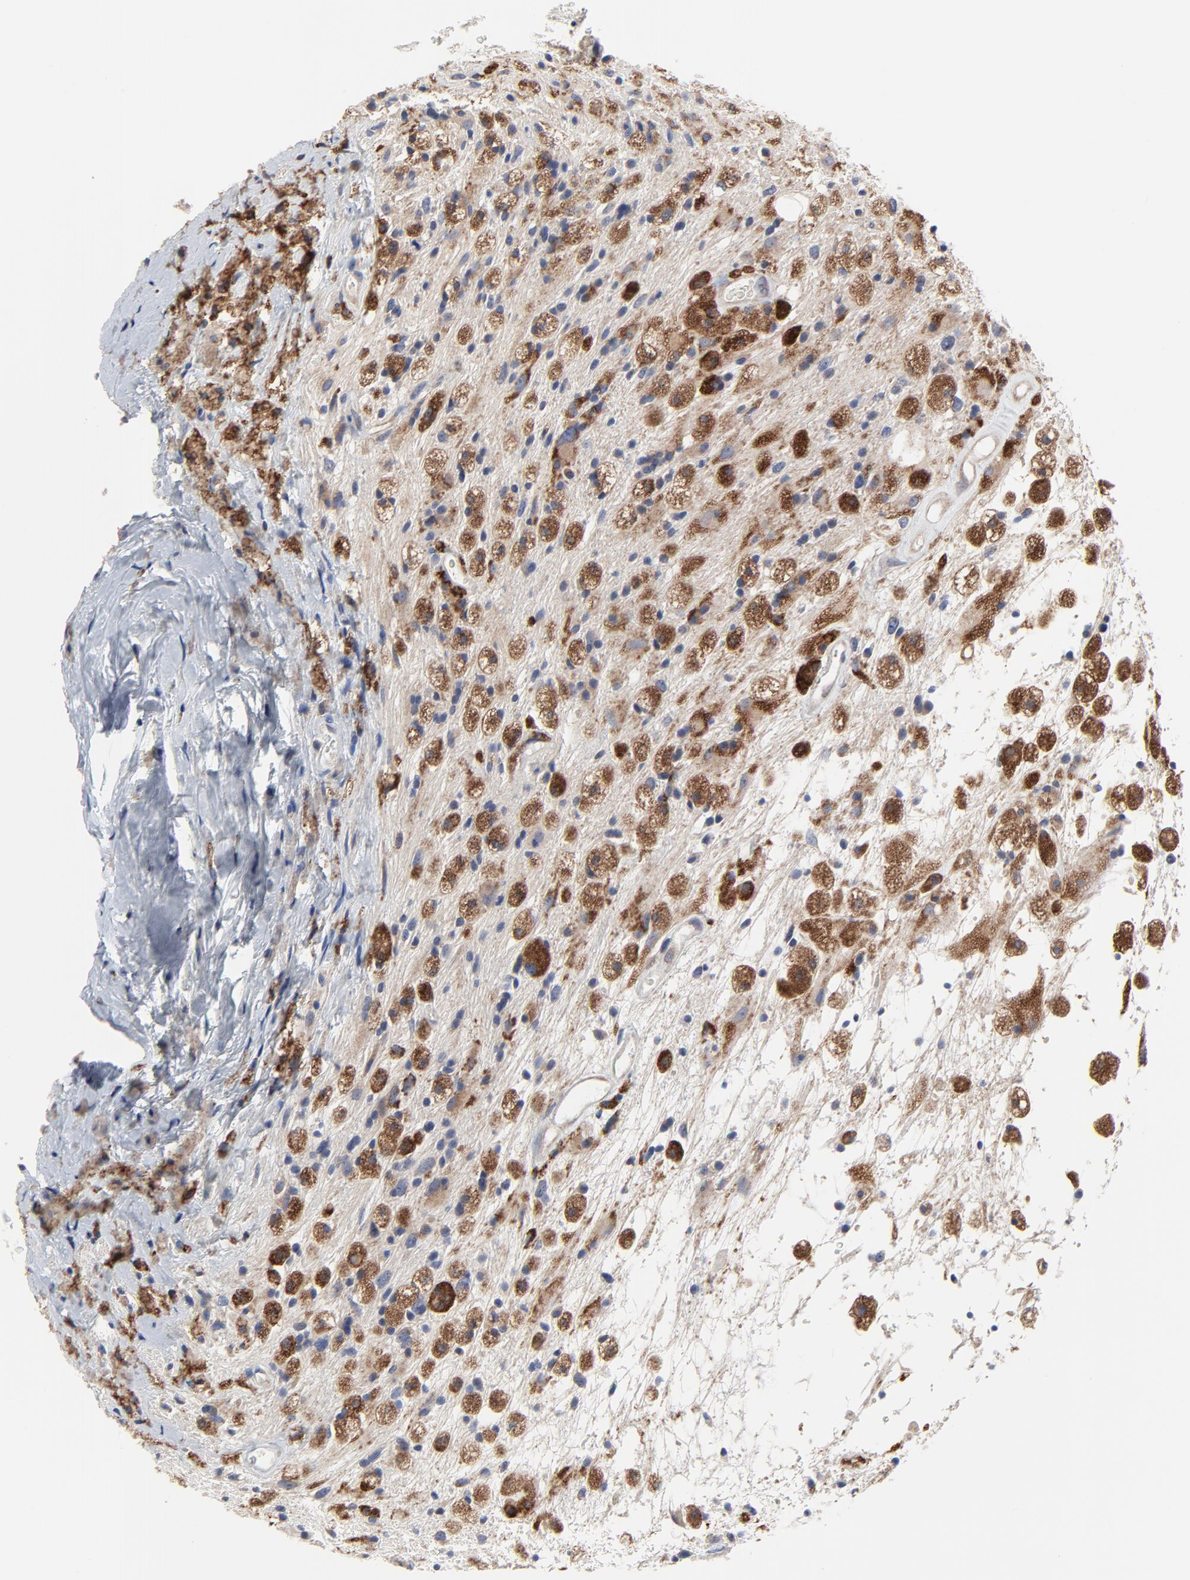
{"staining": {"intensity": "strong", "quantity": ">75%", "location": "cytoplasmic/membranous"}, "tissue": "glioma", "cell_type": "Tumor cells", "image_type": "cancer", "snomed": [{"axis": "morphology", "description": "Glioma, malignant, High grade"}, {"axis": "topography", "description": "Brain"}], "caption": "High-grade glioma (malignant) stained with a protein marker demonstrates strong staining in tumor cells.", "gene": "DHRSX", "patient": {"sex": "male", "age": 48}}